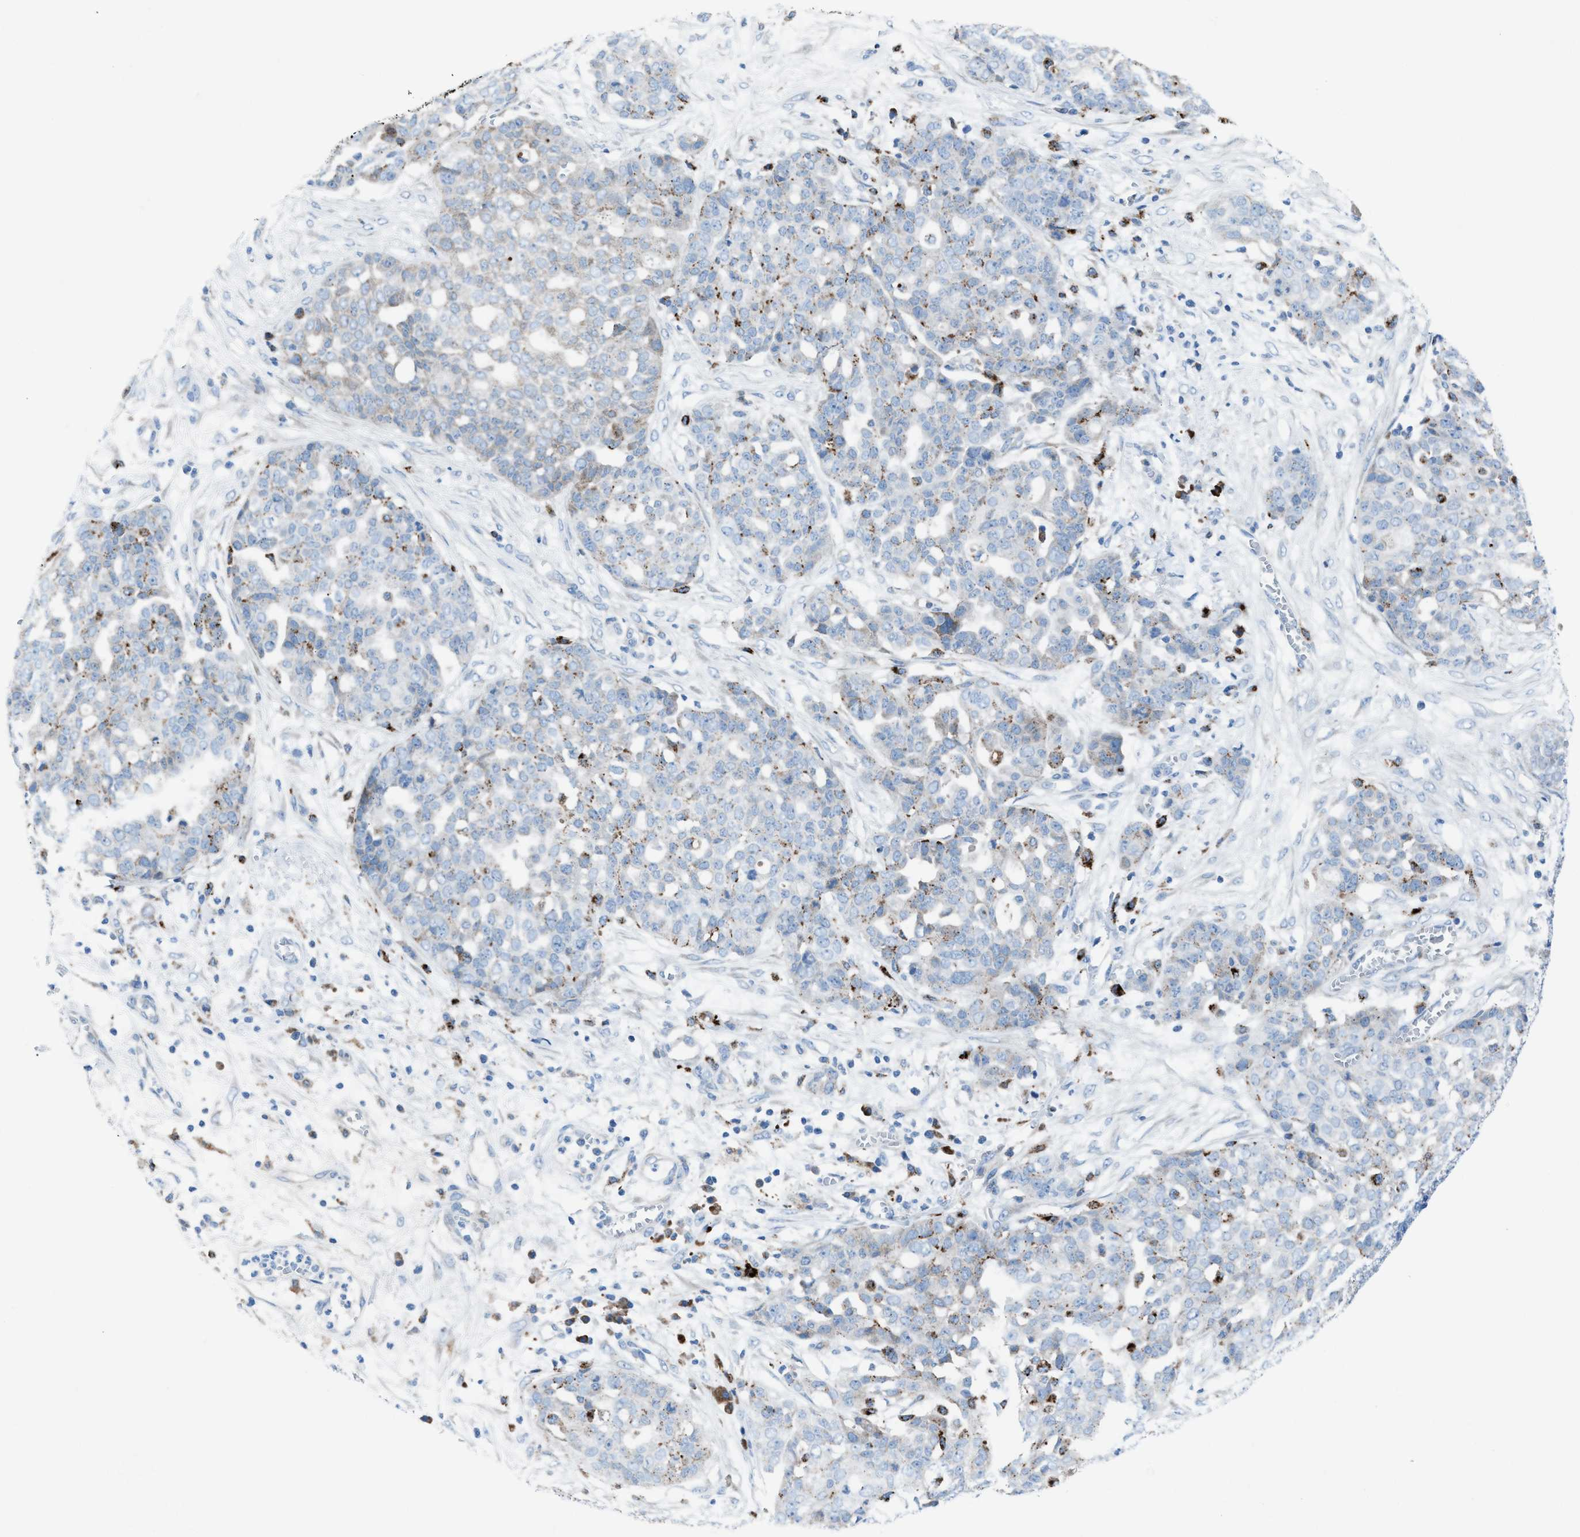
{"staining": {"intensity": "weak", "quantity": "<25%", "location": "cytoplasmic/membranous"}, "tissue": "ovarian cancer", "cell_type": "Tumor cells", "image_type": "cancer", "snomed": [{"axis": "morphology", "description": "Cystadenocarcinoma, serous, NOS"}, {"axis": "topography", "description": "Soft tissue"}, {"axis": "topography", "description": "Ovary"}], "caption": "This is an IHC photomicrograph of ovarian serous cystadenocarcinoma. There is no positivity in tumor cells.", "gene": "CD1B", "patient": {"sex": "female", "age": 57}}